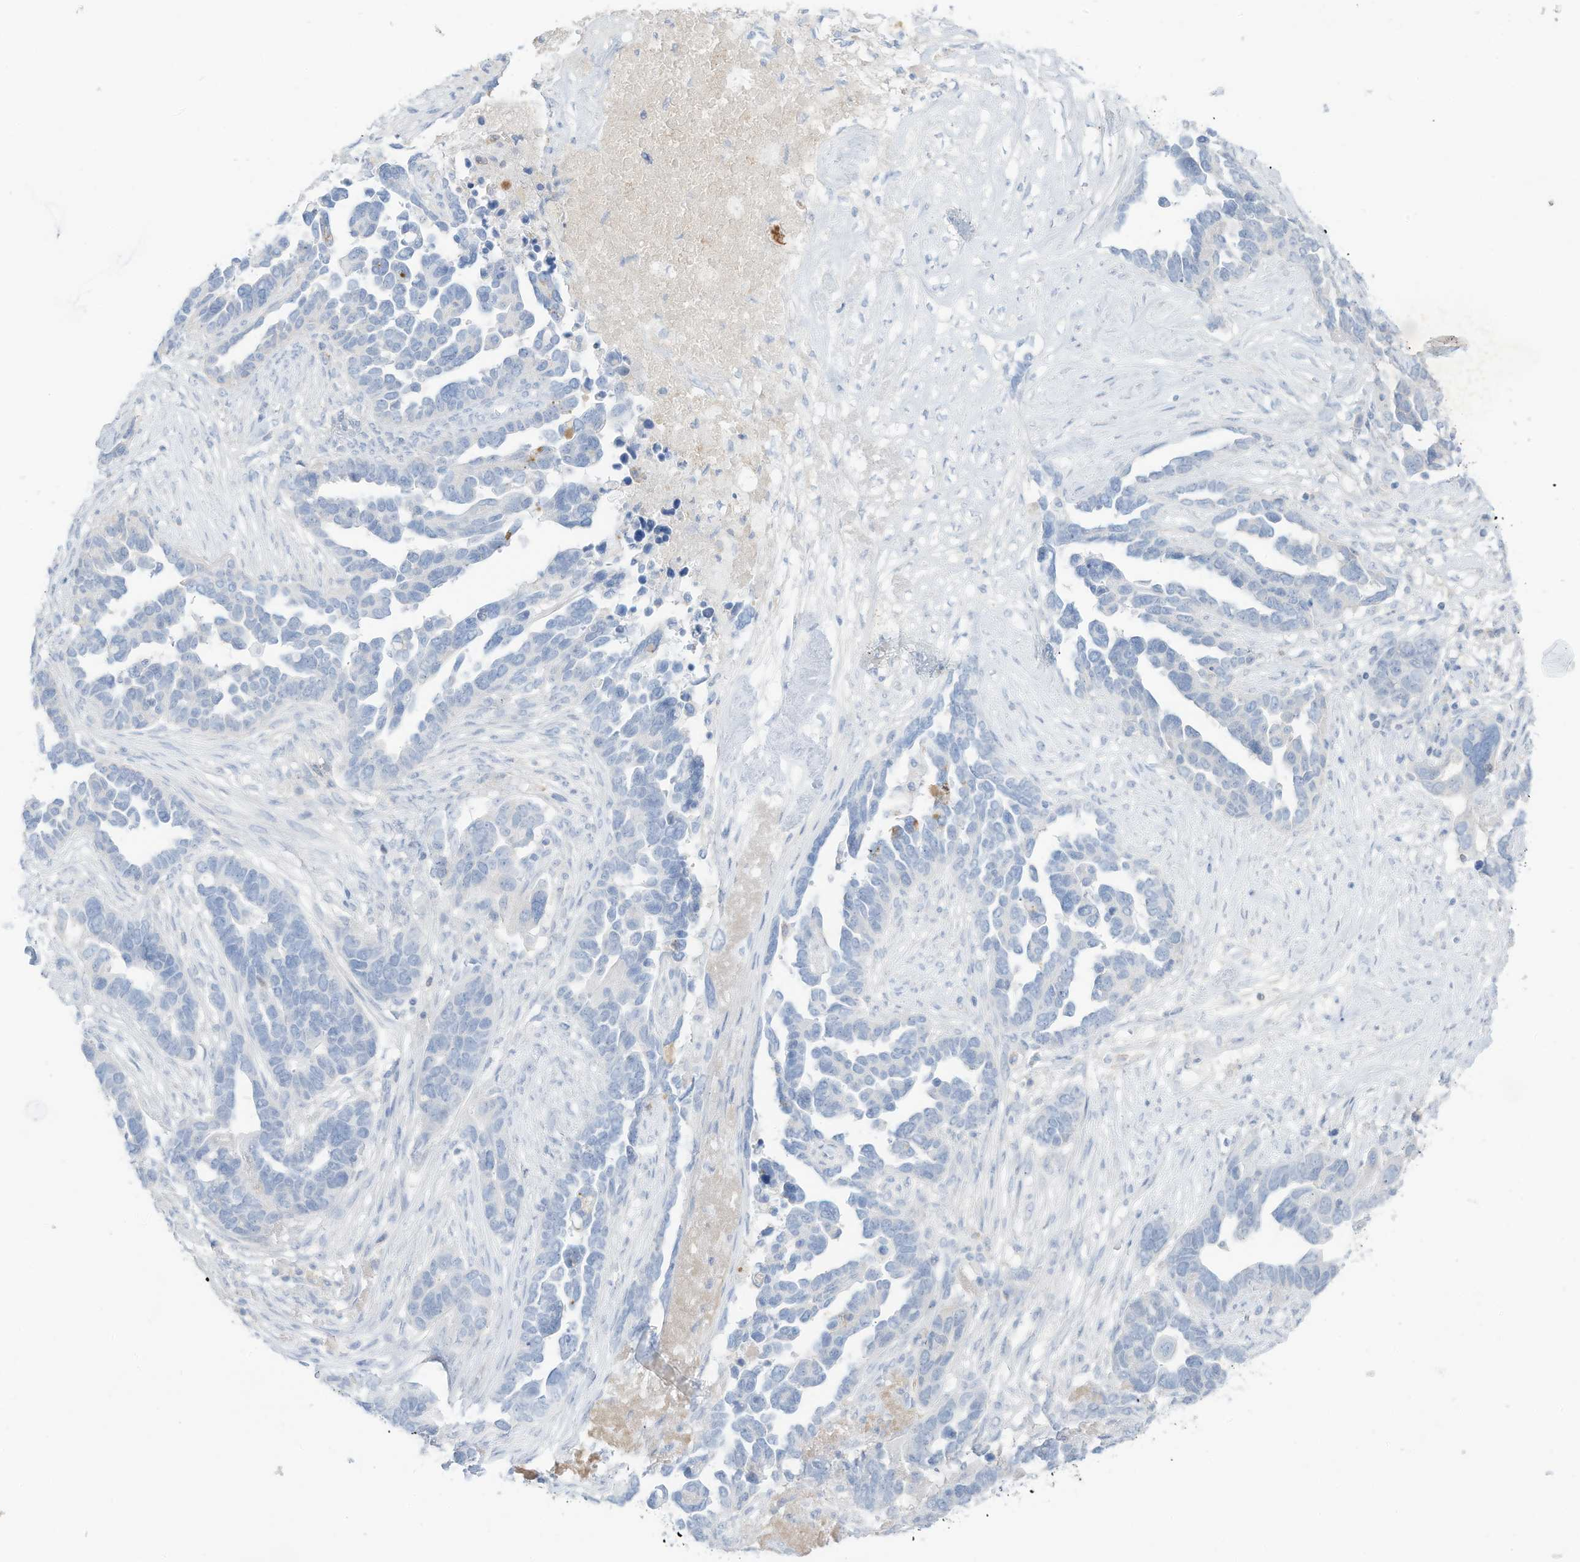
{"staining": {"intensity": "negative", "quantity": "none", "location": "none"}, "tissue": "ovarian cancer", "cell_type": "Tumor cells", "image_type": "cancer", "snomed": [{"axis": "morphology", "description": "Cystadenocarcinoma, serous, NOS"}, {"axis": "topography", "description": "Ovary"}], "caption": "Serous cystadenocarcinoma (ovarian) was stained to show a protein in brown. There is no significant positivity in tumor cells.", "gene": "HSD17B13", "patient": {"sex": "female", "age": 54}}